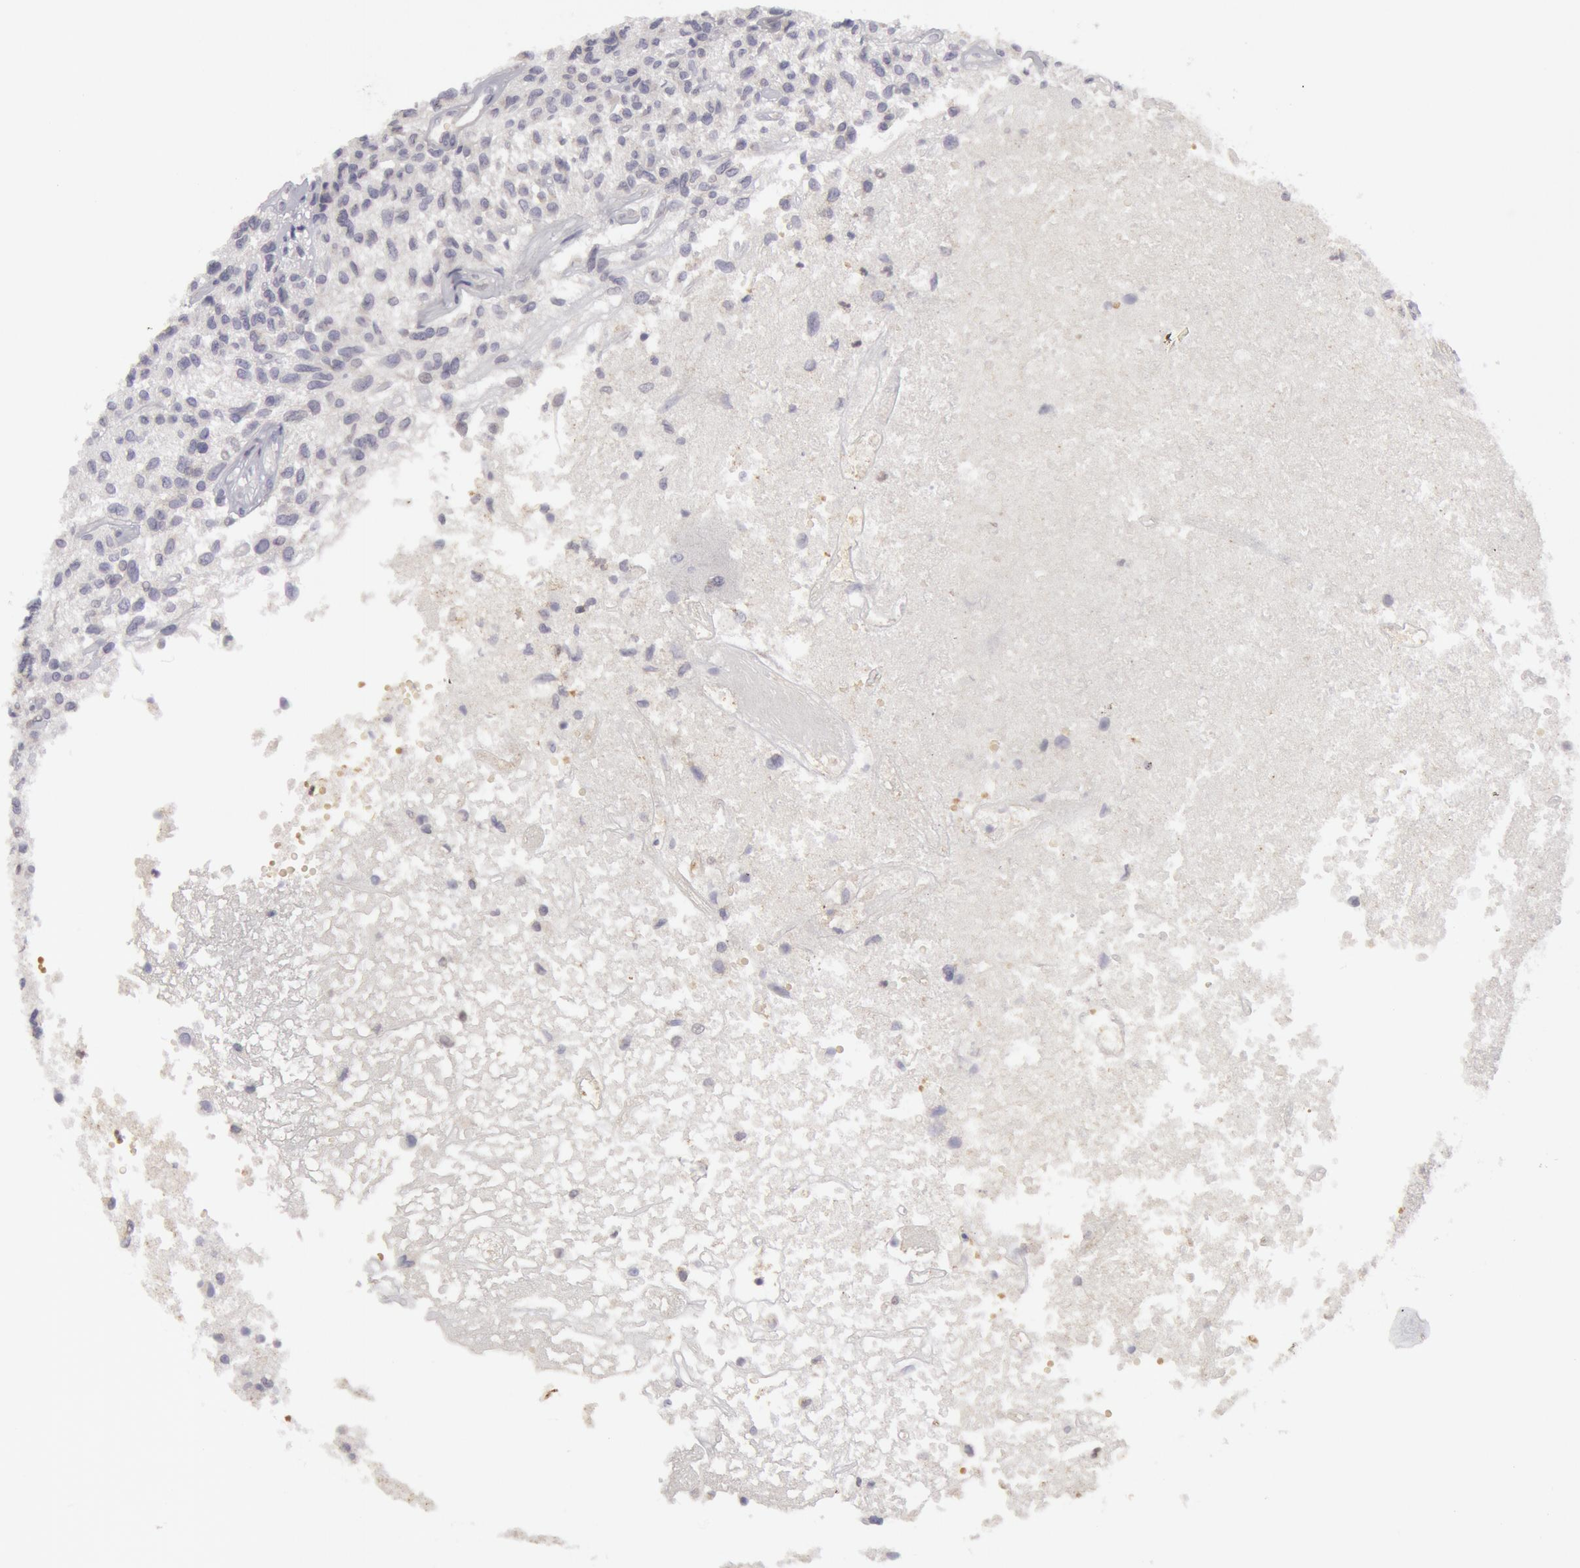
{"staining": {"intensity": "negative", "quantity": "none", "location": "none"}, "tissue": "glioma", "cell_type": "Tumor cells", "image_type": "cancer", "snomed": [{"axis": "morphology", "description": "Glioma, malignant, High grade"}, {"axis": "topography", "description": "Brain"}], "caption": "A histopathology image of human glioma is negative for staining in tumor cells. The staining was performed using DAB (3,3'-diaminobenzidine) to visualize the protein expression in brown, while the nuclei were stained in blue with hematoxylin (Magnification: 20x).", "gene": "CAT", "patient": {"sex": "male", "age": 77}}